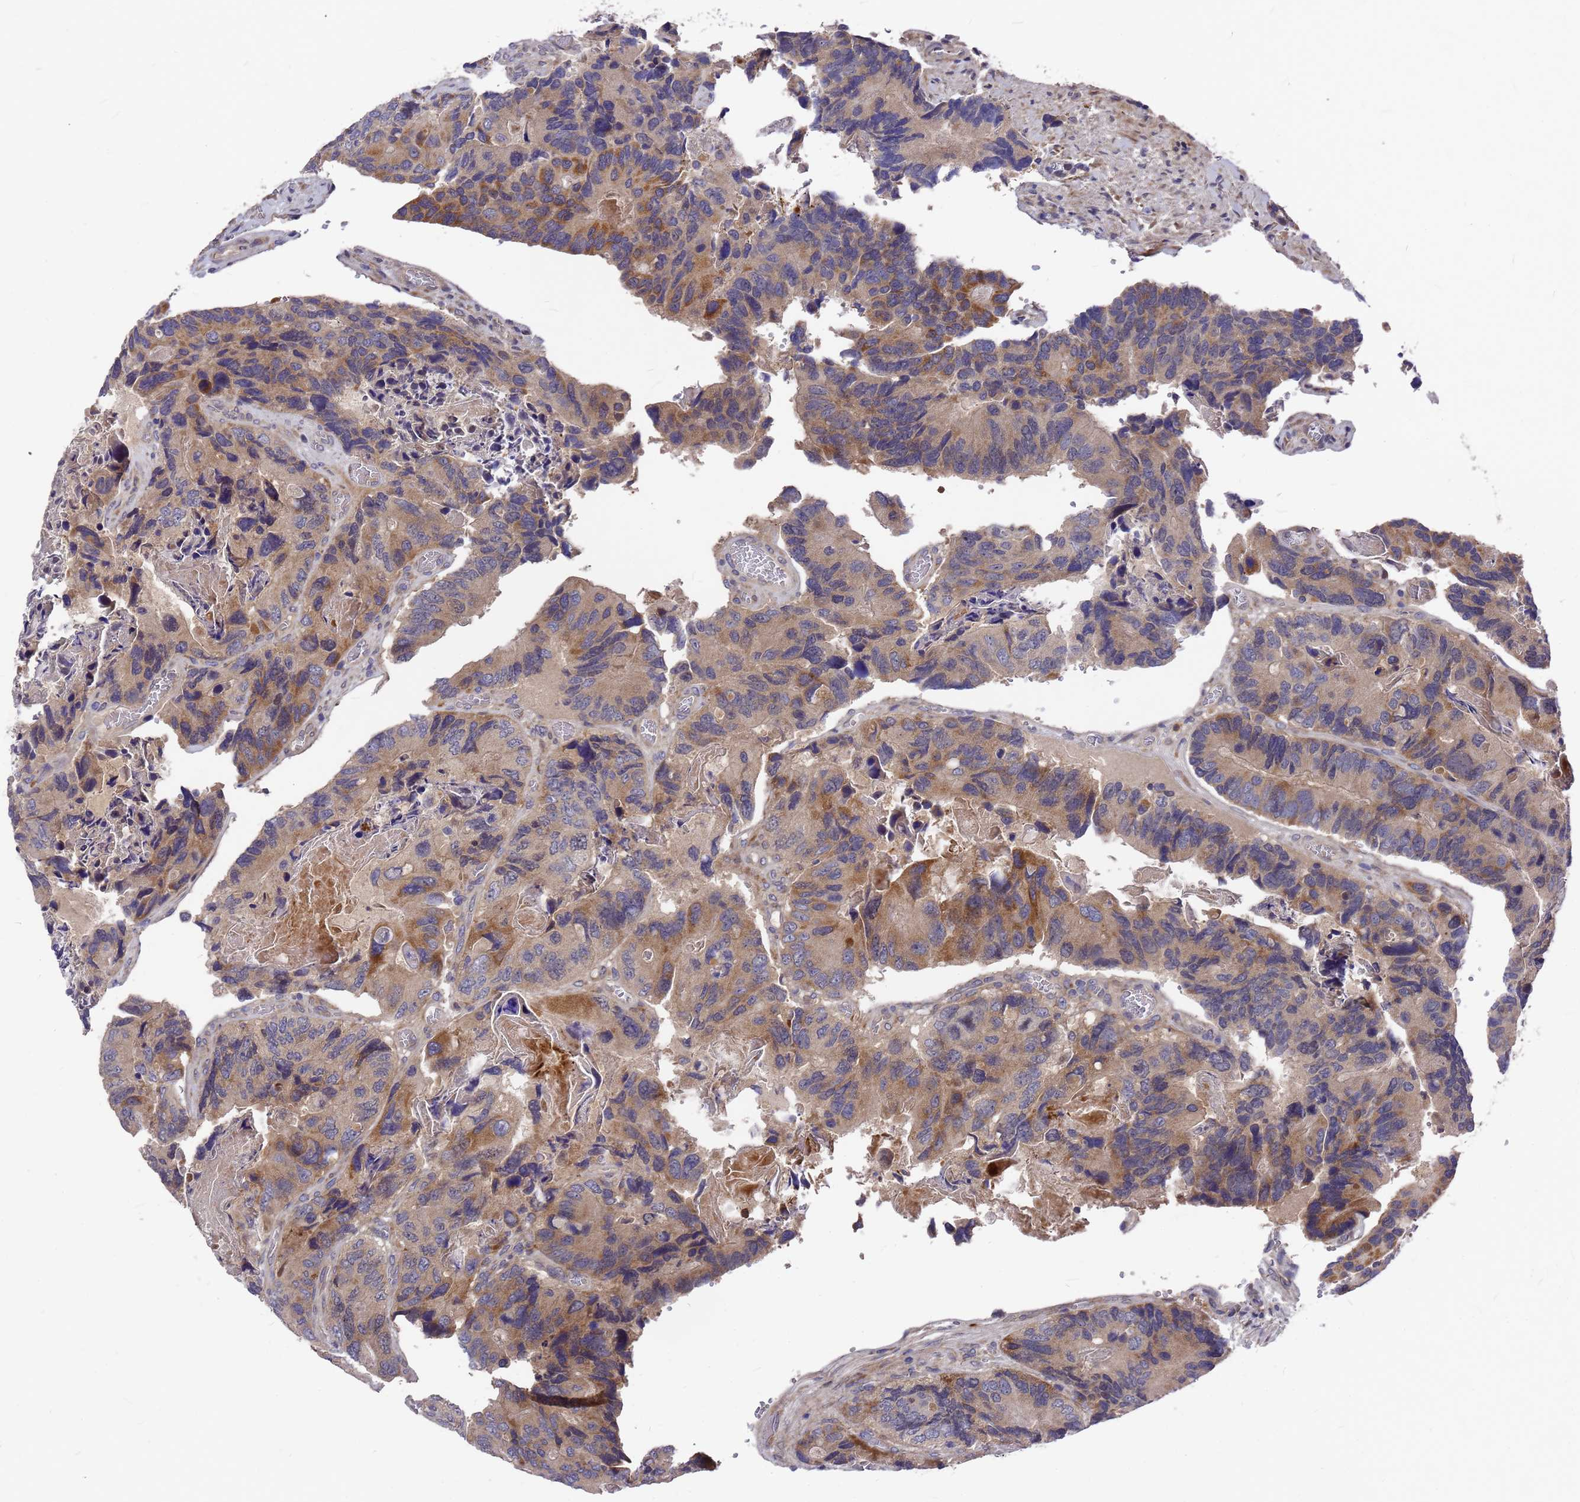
{"staining": {"intensity": "moderate", "quantity": "<25%", "location": "cytoplasmic/membranous"}, "tissue": "colorectal cancer", "cell_type": "Tumor cells", "image_type": "cancer", "snomed": [{"axis": "morphology", "description": "Adenocarcinoma, NOS"}, {"axis": "topography", "description": "Colon"}], "caption": "A photomicrograph of colorectal cancer stained for a protein demonstrates moderate cytoplasmic/membranous brown staining in tumor cells. The protein of interest is stained brown, and the nuclei are stained in blue (DAB (3,3'-diaminobenzidine) IHC with brightfield microscopy, high magnification).", "gene": "ZNF717", "patient": {"sex": "male", "age": 84}}